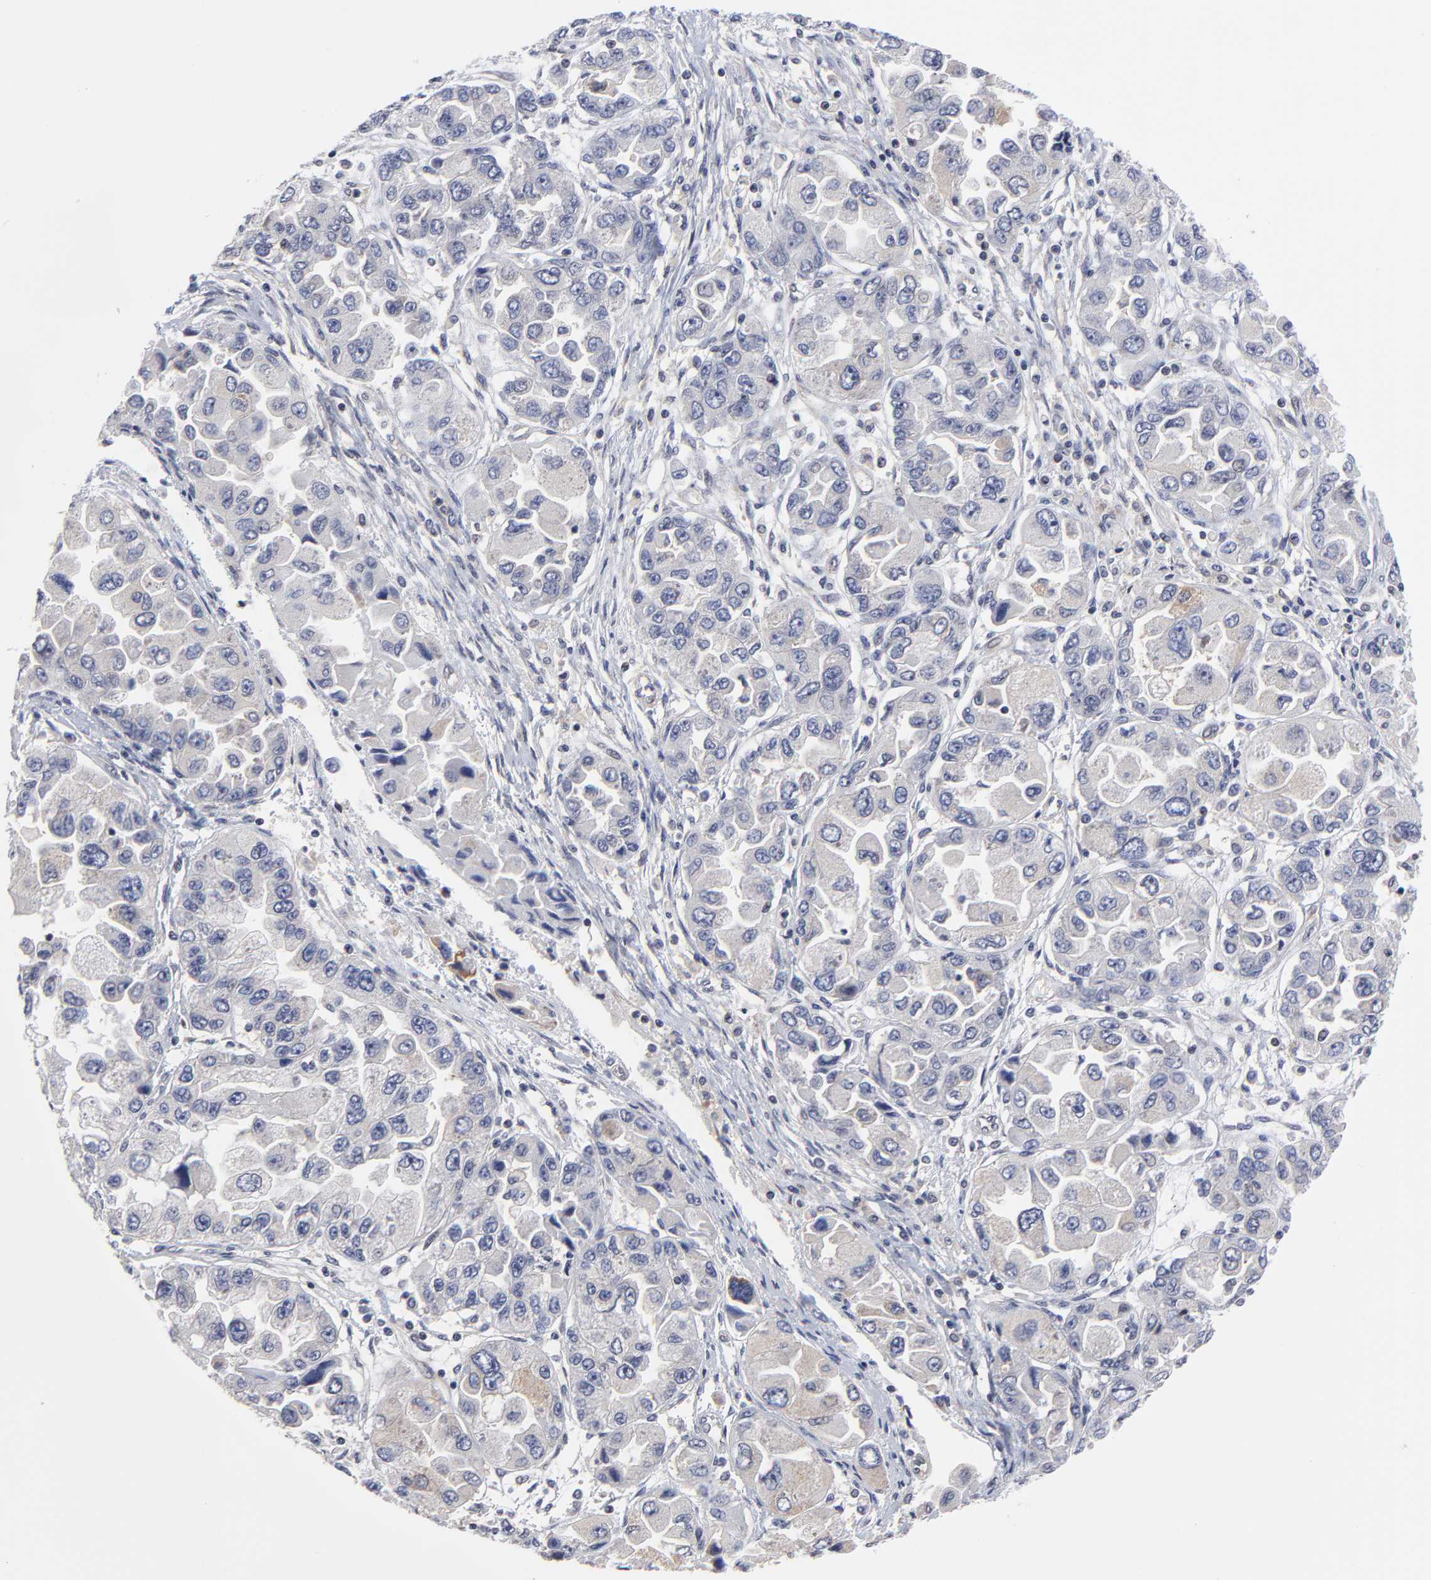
{"staining": {"intensity": "weak", "quantity": "25%-75%", "location": "cytoplasmic/membranous"}, "tissue": "ovarian cancer", "cell_type": "Tumor cells", "image_type": "cancer", "snomed": [{"axis": "morphology", "description": "Cystadenocarcinoma, serous, NOS"}, {"axis": "topography", "description": "Ovary"}], "caption": "Human ovarian cancer (serous cystadenocarcinoma) stained with a protein marker displays weak staining in tumor cells.", "gene": "ZNF157", "patient": {"sex": "female", "age": 84}}